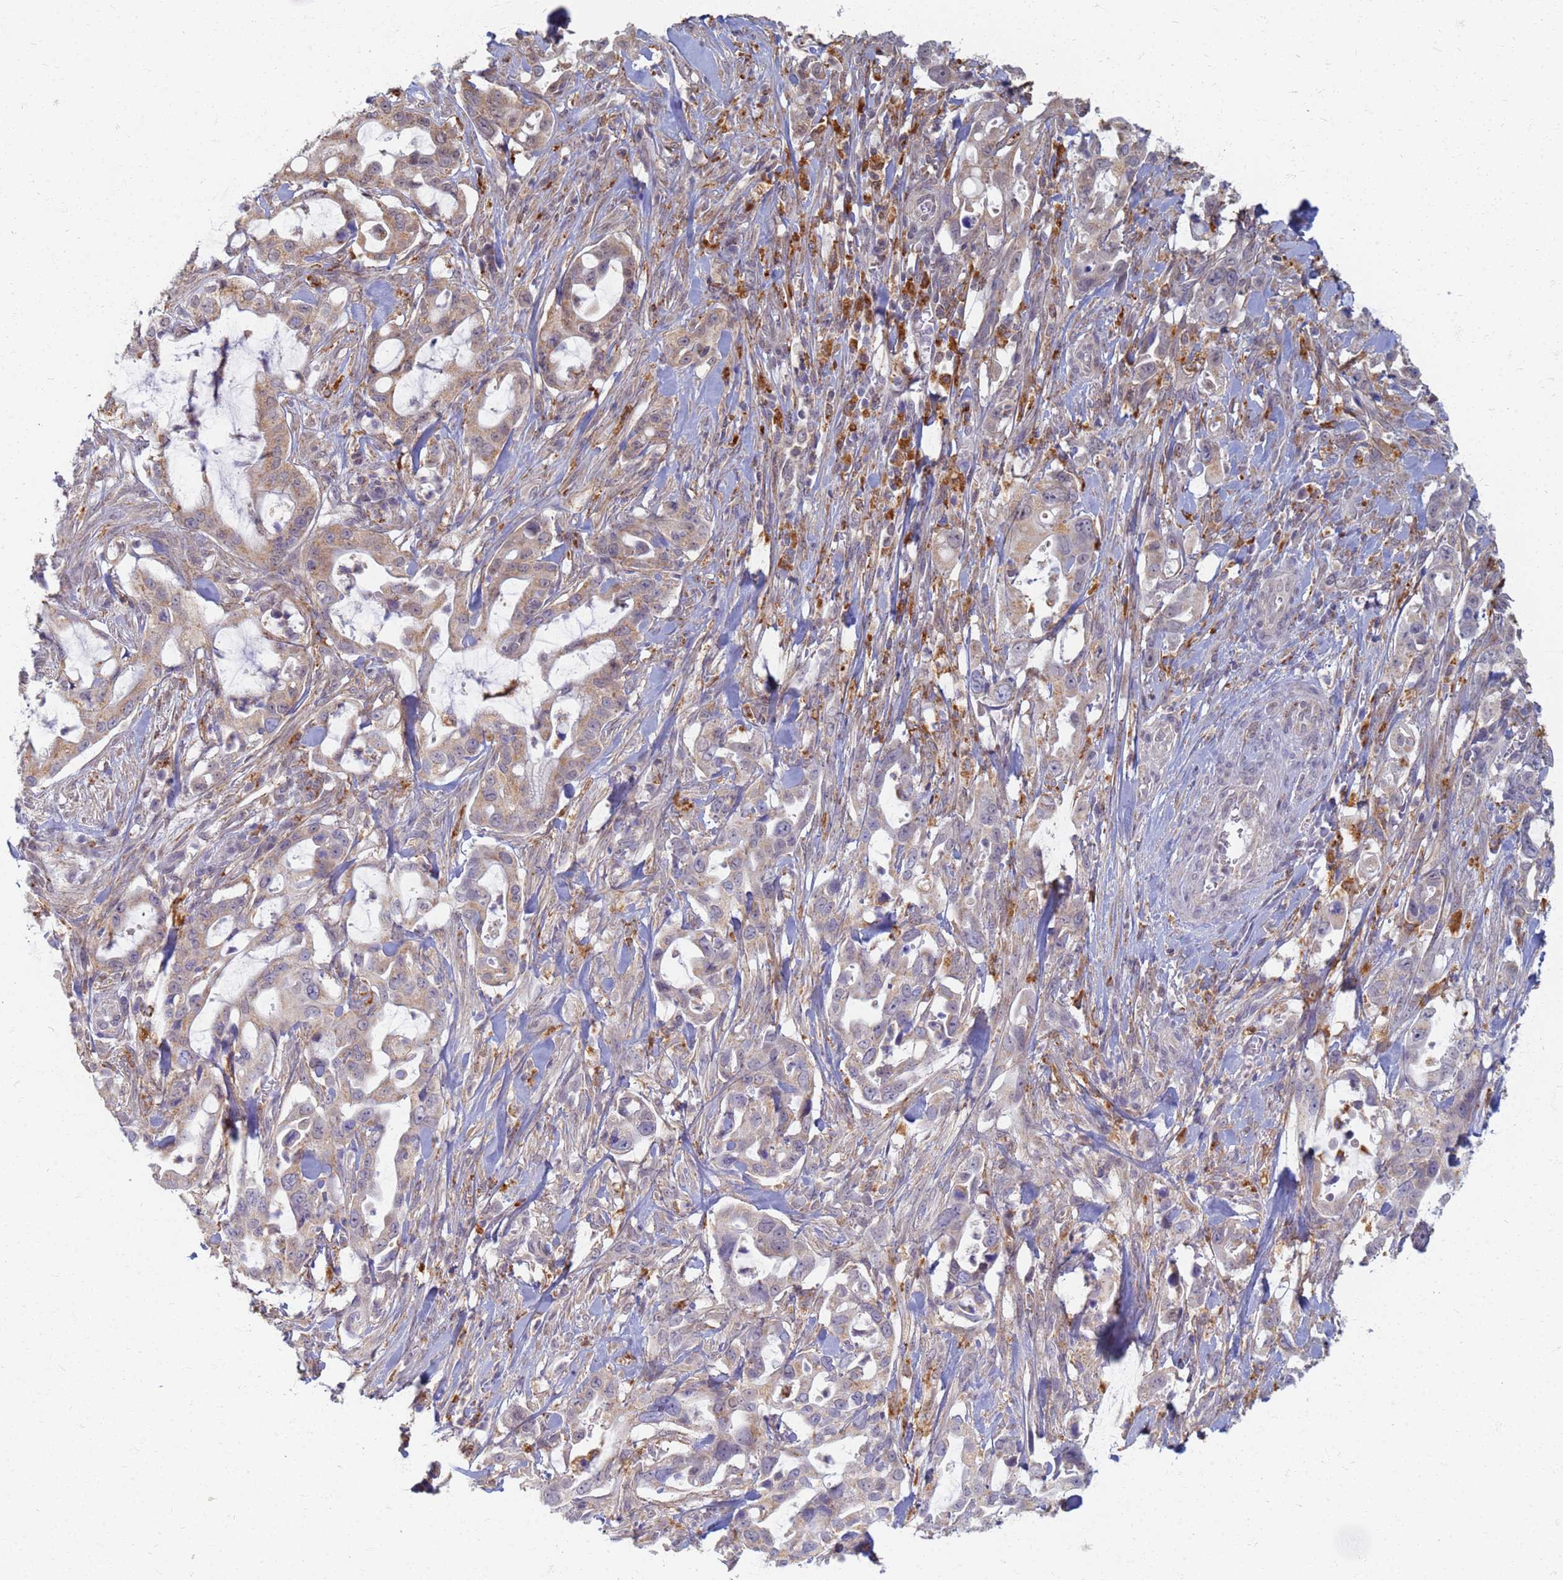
{"staining": {"intensity": "weak", "quantity": "25%-75%", "location": "cytoplasmic/membranous"}, "tissue": "pancreatic cancer", "cell_type": "Tumor cells", "image_type": "cancer", "snomed": [{"axis": "morphology", "description": "Adenocarcinoma, NOS"}, {"axis": "topography", "description": "Pancreas"}], "caption": "An immunohistochemistry (IHC) image of tumor tissue is shown. Protein staining in brown shows weak cytoplasmic/membranous positivity in pancreatic adenocarcinoma within tumor cells.", "gene": "ATP6V1E1", "patient": {"sex": "female", "age": 61}}